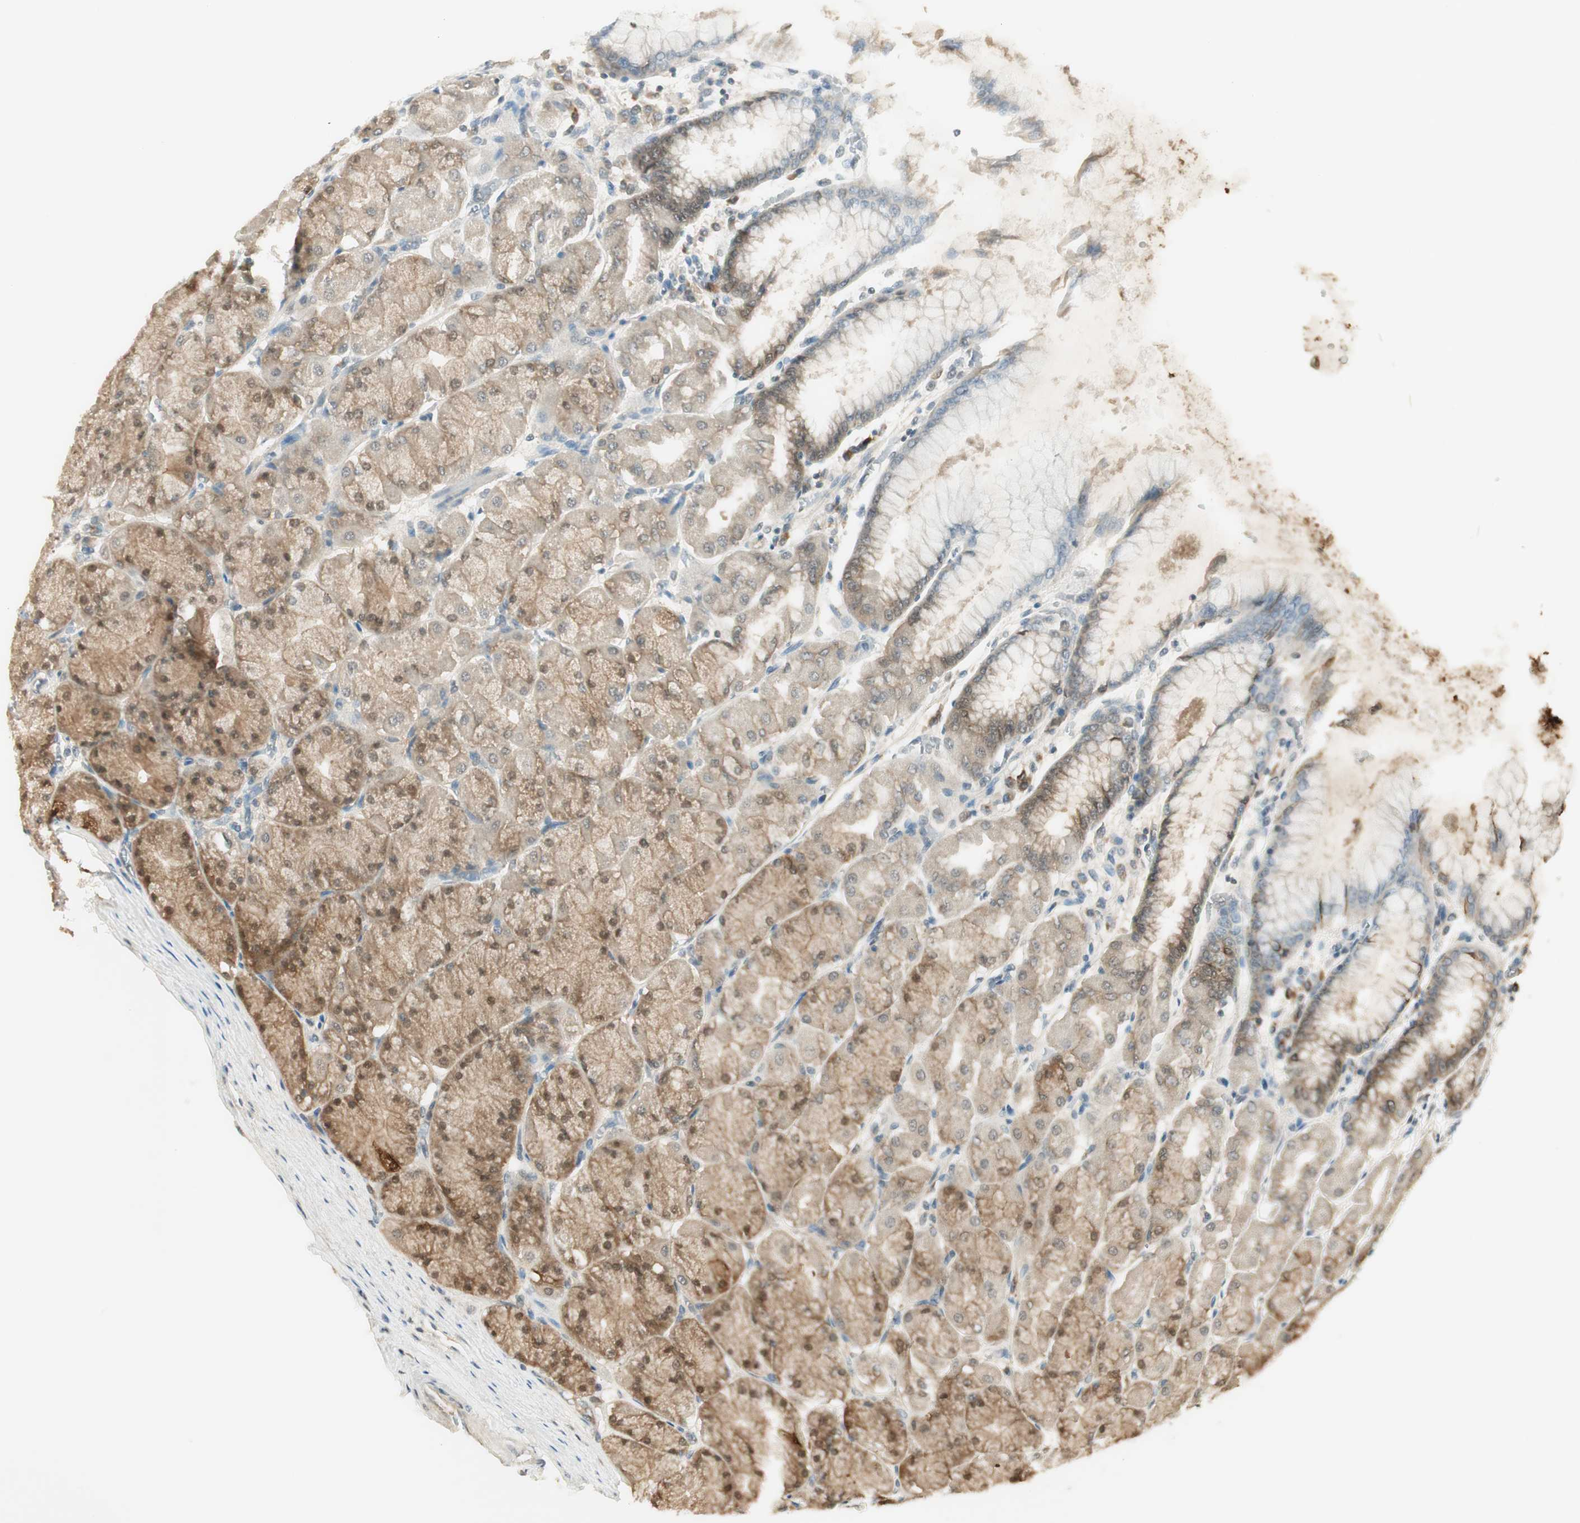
{"staining": {"intensity": "weak", "quantity": ">75%", "location": "cytoplasmic/membranous"}, "tissue": "stomach", "cell_type": "Glandular cells", "image_type": "normal", "snomed": [{"axis": "morphology", "description": "Normal tissue, NOS"}, {"axis": "topography", "description": "Stomach, upper"}], "caption": "This micrograph displays IHC staining of benign stomach, with low weak cytoplasmic/membranous positivity in about >75% of glandular cells.", "gene": "IPO5", "patient": {"sex": "female", "age": 56}}